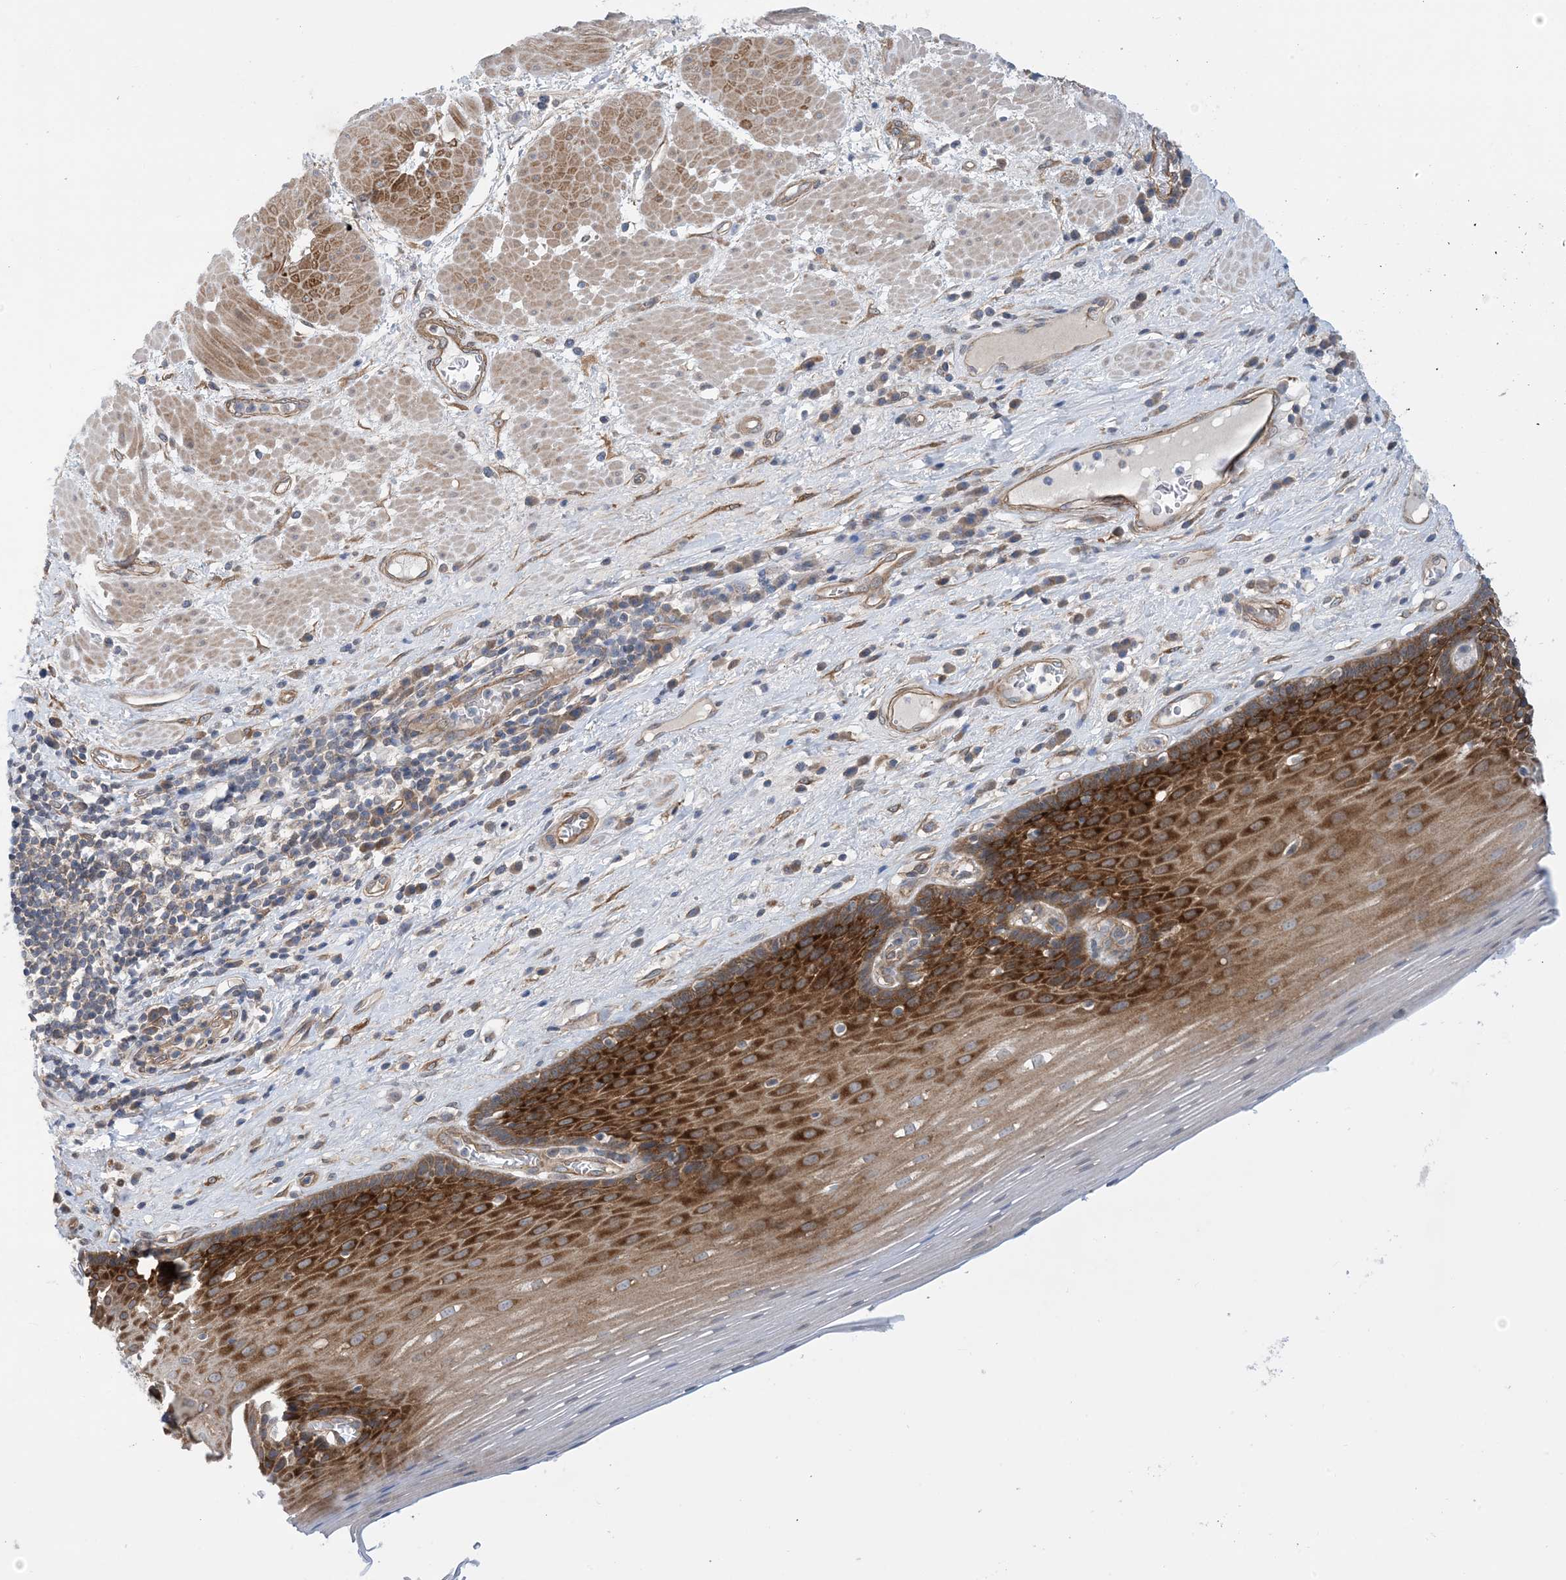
{"staining": {"intensity": "strong", "quantity": ">75%", "location": "cytoplasmic/membranous"}, "tissue": "esophagus", "cell_type": "Squamous epithelial cells", "image_type": "normal", "snomed": [{"axis": "morphology", "description": "Normal tissue, NOS"}, {"axis": "topography", "description": "Esophagus"}], "caption": "DAB (3,3'-diaminobenzidine) immunohistochemical staining of benign human esophagus demonstrates strong cytoplasmic/membranous protein positivity in about >75% of squamous epithelial cells.", "gene": "EHBP1", "patient": {"sex": "male", "age": 62}}